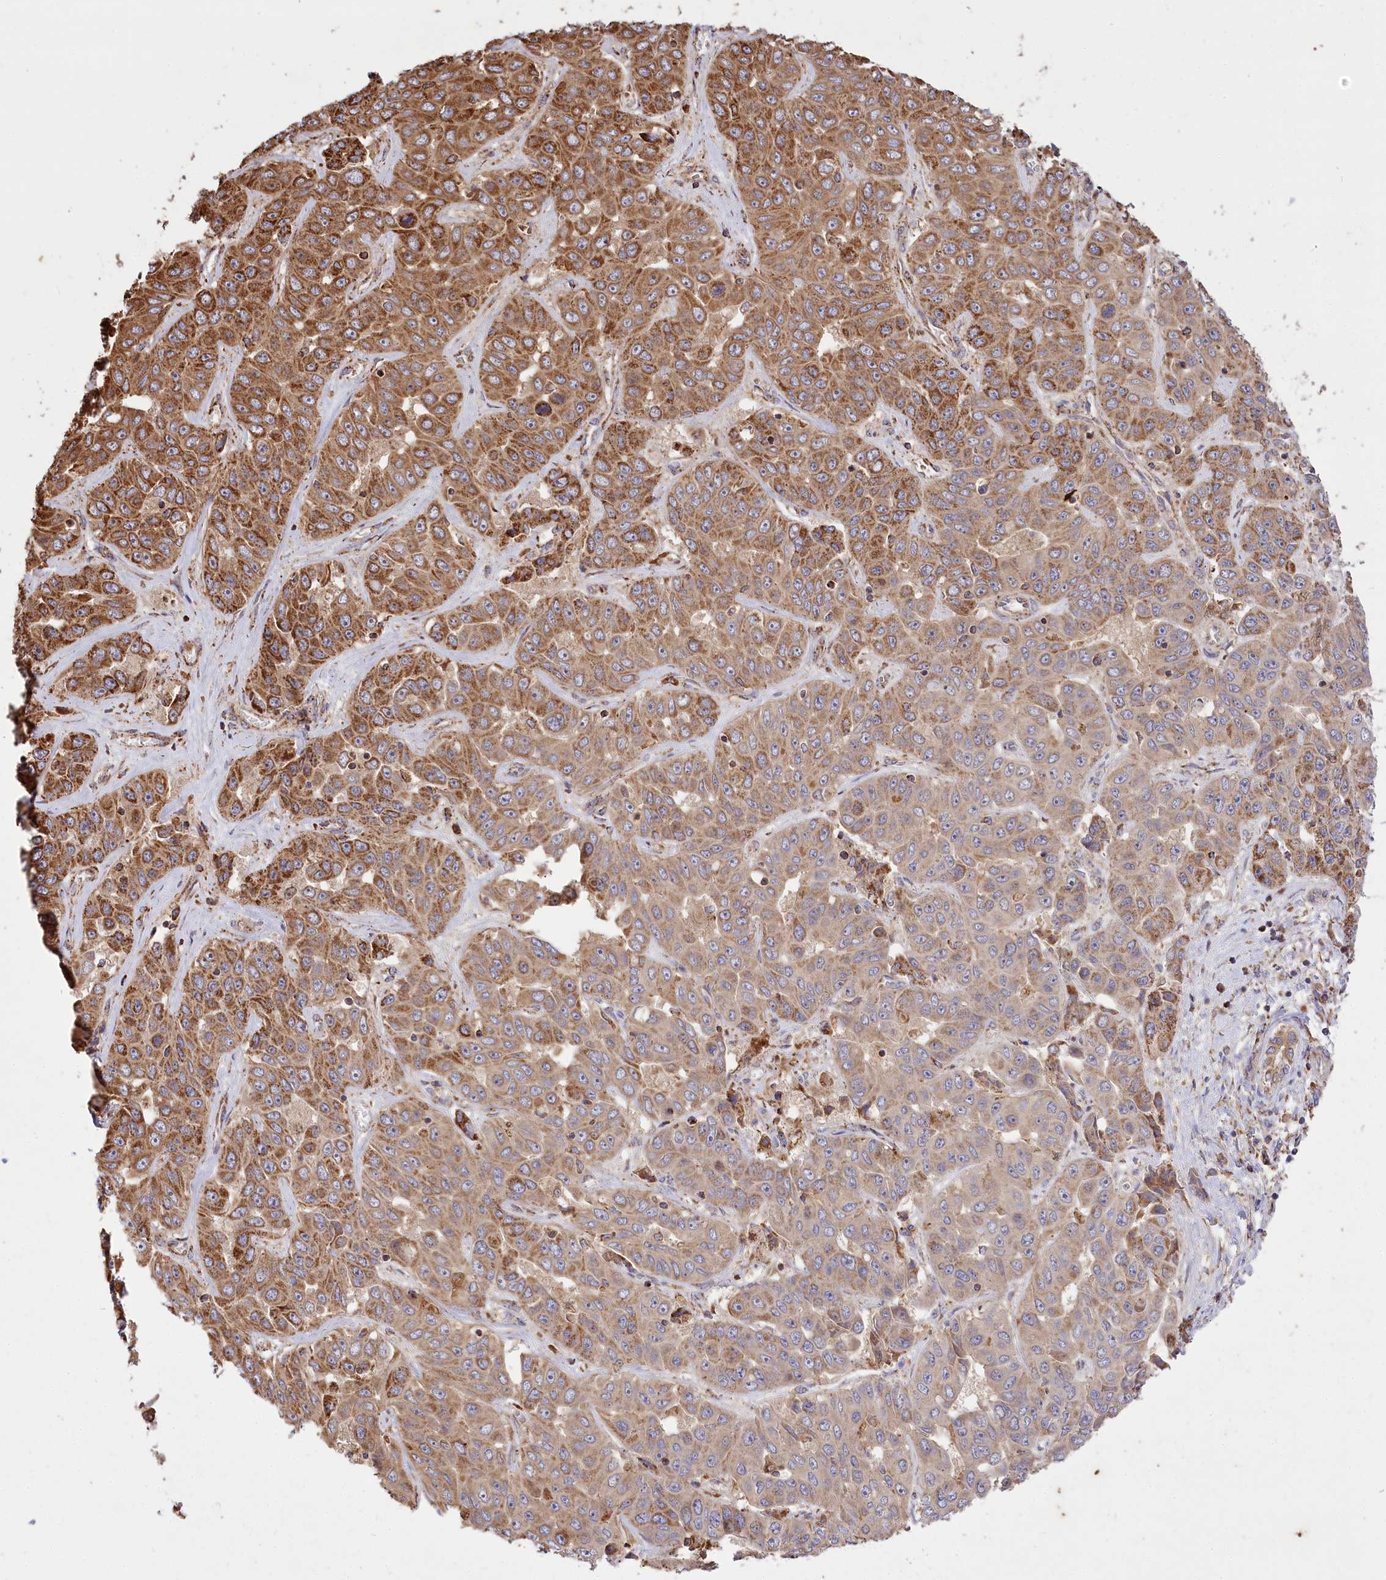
{"staining": {"intensity": "moderate", "quantity": "25%-75%", "location": "cytoplasmic/membranous"}, "tissue": "liver cancer", "cell_type": "Tumor cells", "image_type": "cancer", "snomed": [{"axis": "morphology", "description": "Cholangiocarcinoma"}, {"axis": "topography", "description": "Liver"}], "caption": "This micrograph reveals immunohistochemistry staining of human liver cholangiocarcinoma, with medium moderate cytoplasmic/membranous staining in approximately 25%-75% of tumor cells.", "gene": "CARD19", "patient": {"sex": "female", "age": 52}}